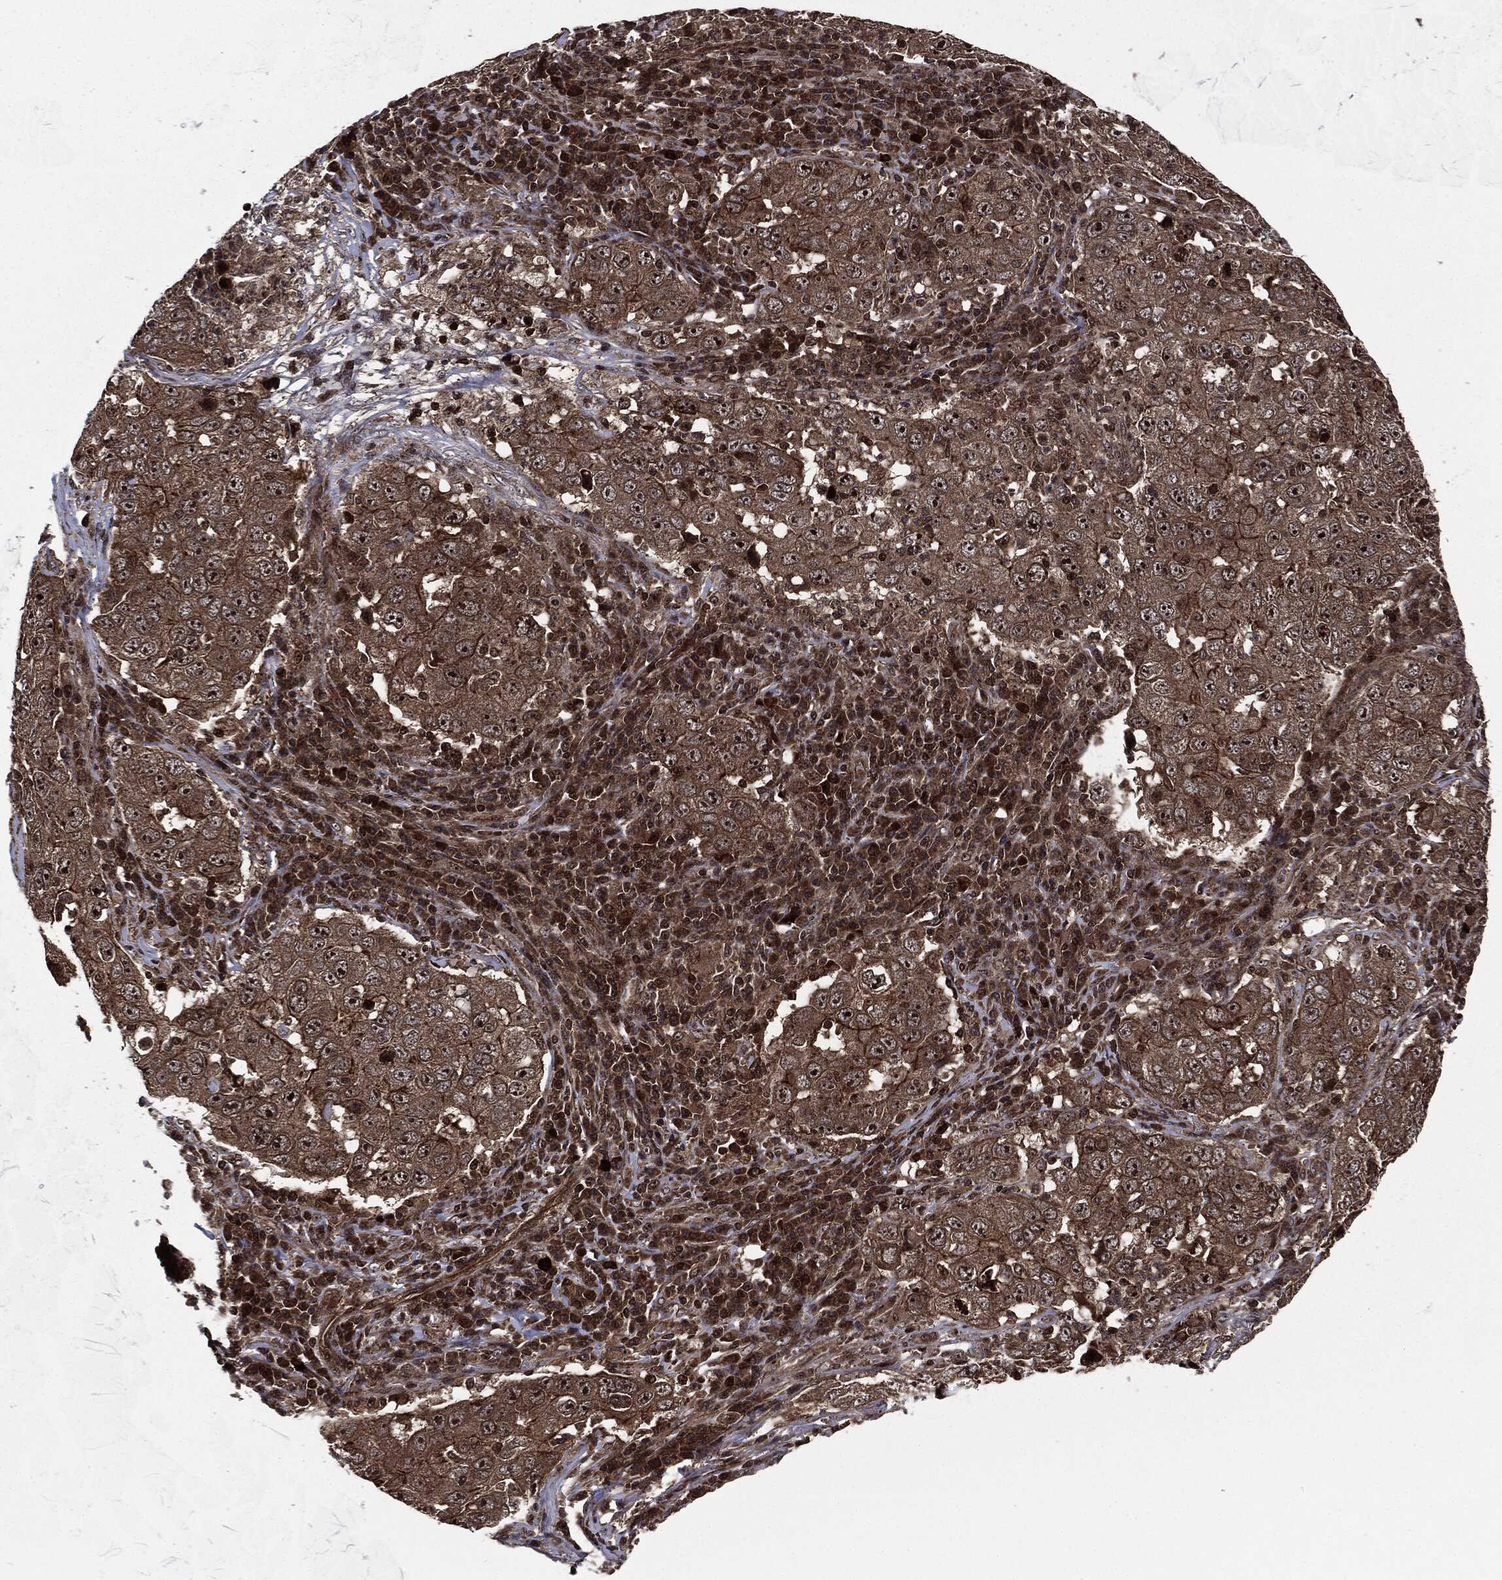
{"staining": {"intensity": "strong", "quantity": ">75%", "location": "cytoplasmic/membranous,nuclear"}, "tissue": "lung cancer", "cell_type": "Tumor cells", "image_type": "cancer", "snomed": [{"axis": "morphology", "description": "Adenocarcinoma, NOS"}, {"axis": "topography", "description": "Lung"}], "caption": "This photomicrograph exhibits adenocarcinoma (lung) stained with immunohistochemistry (IHC) to label a protein in brown. The cytoplasmic/membranous and nuclear of tumor cells show strong positivity for the protein. Nuclei are counter-stained blue.", "gene": "CARD6", "patient": {"sex": "male", "age": 73}}